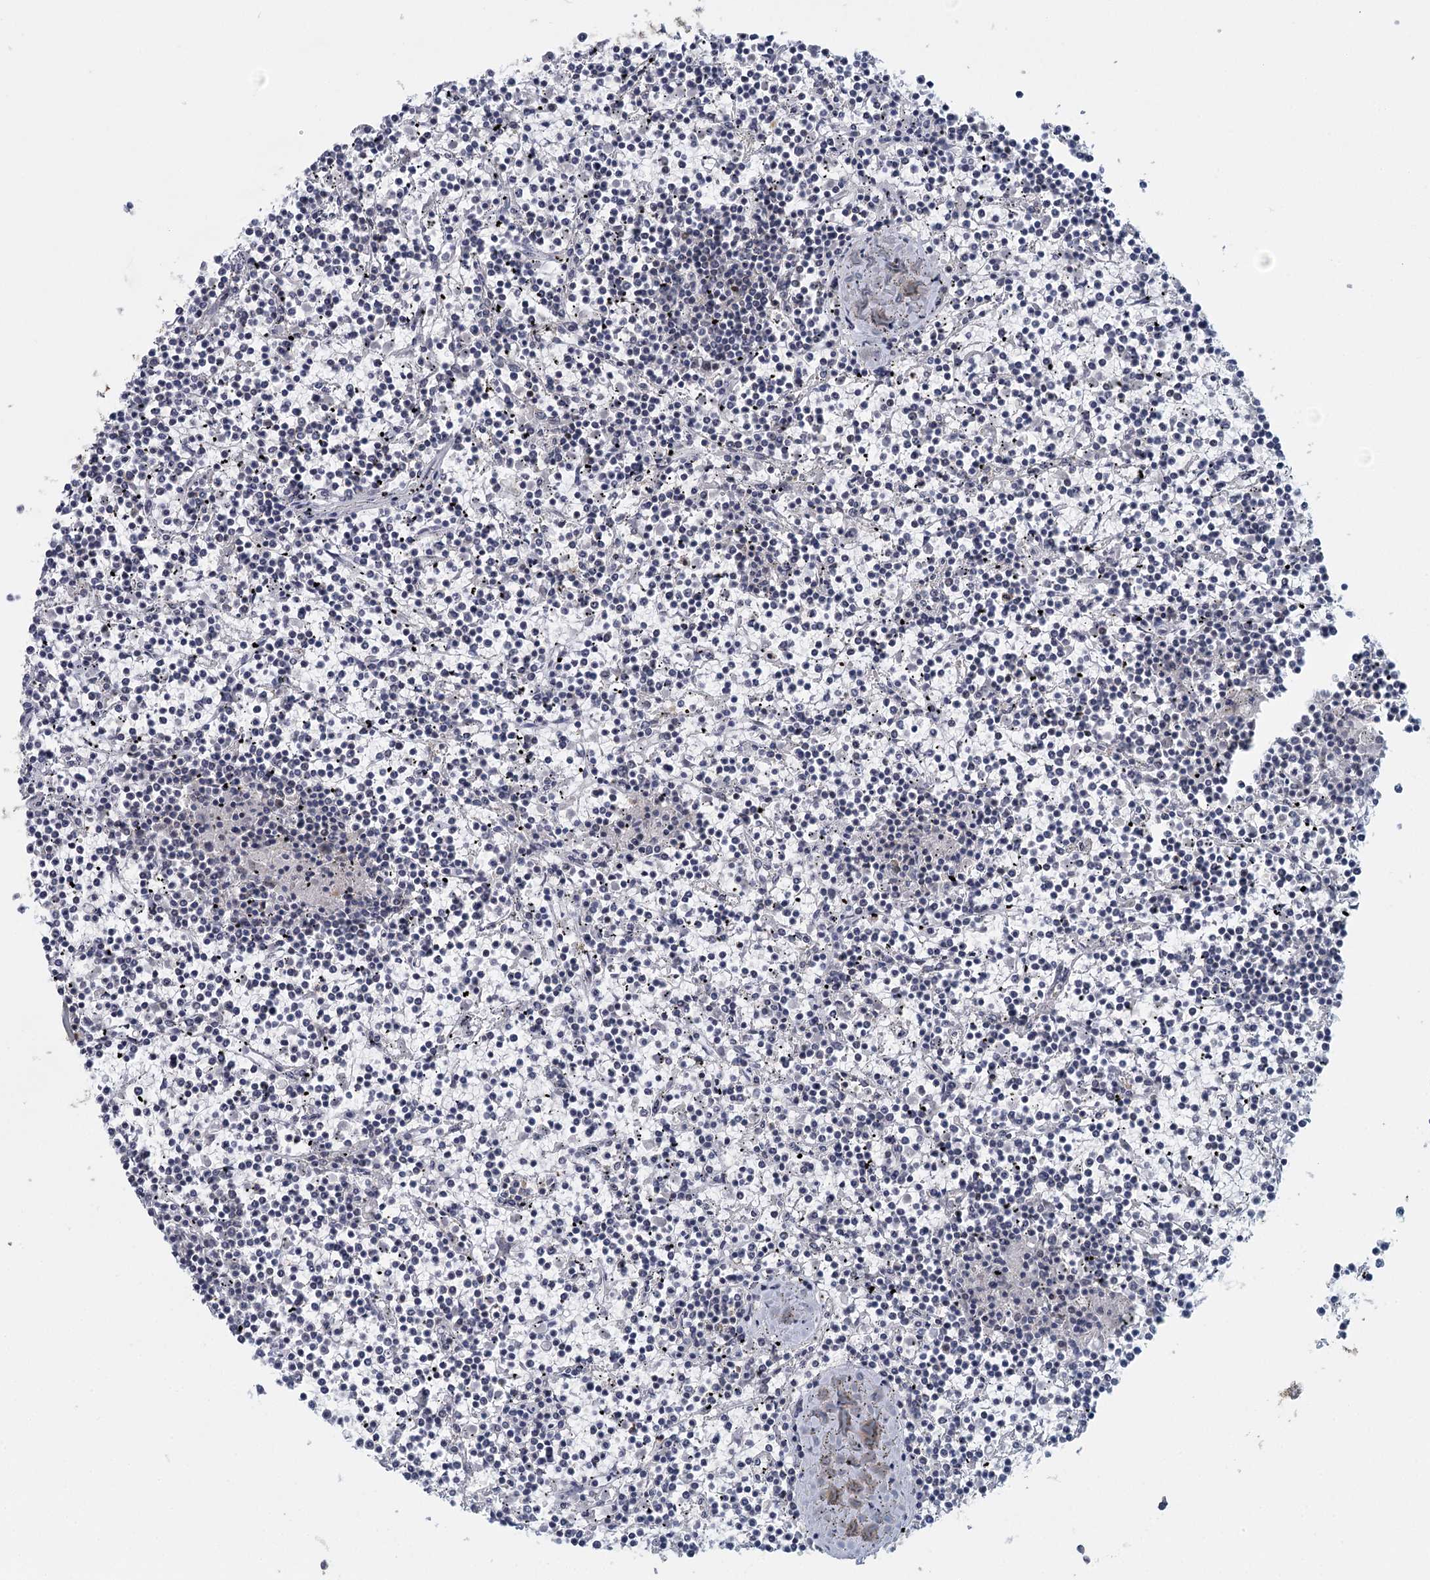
{"staining": {"intensity": "negative", "quantity": "none", "location": "none"}, "tissue": "lymphoma", "cell_type": "Tumor cells", "image_type": "cancer", "snomed": [{"axis": "morphology", "description": "Malignant lymphoma, non-Hodgkin's type, Low grade"}, {"axis": "topography", "description": "Spleen"}], "caption": "Tumor cells show no significant positivity in lymphoma.", "gene": "GPATCH11", "patient": {"sex": "female", "age": 19}}